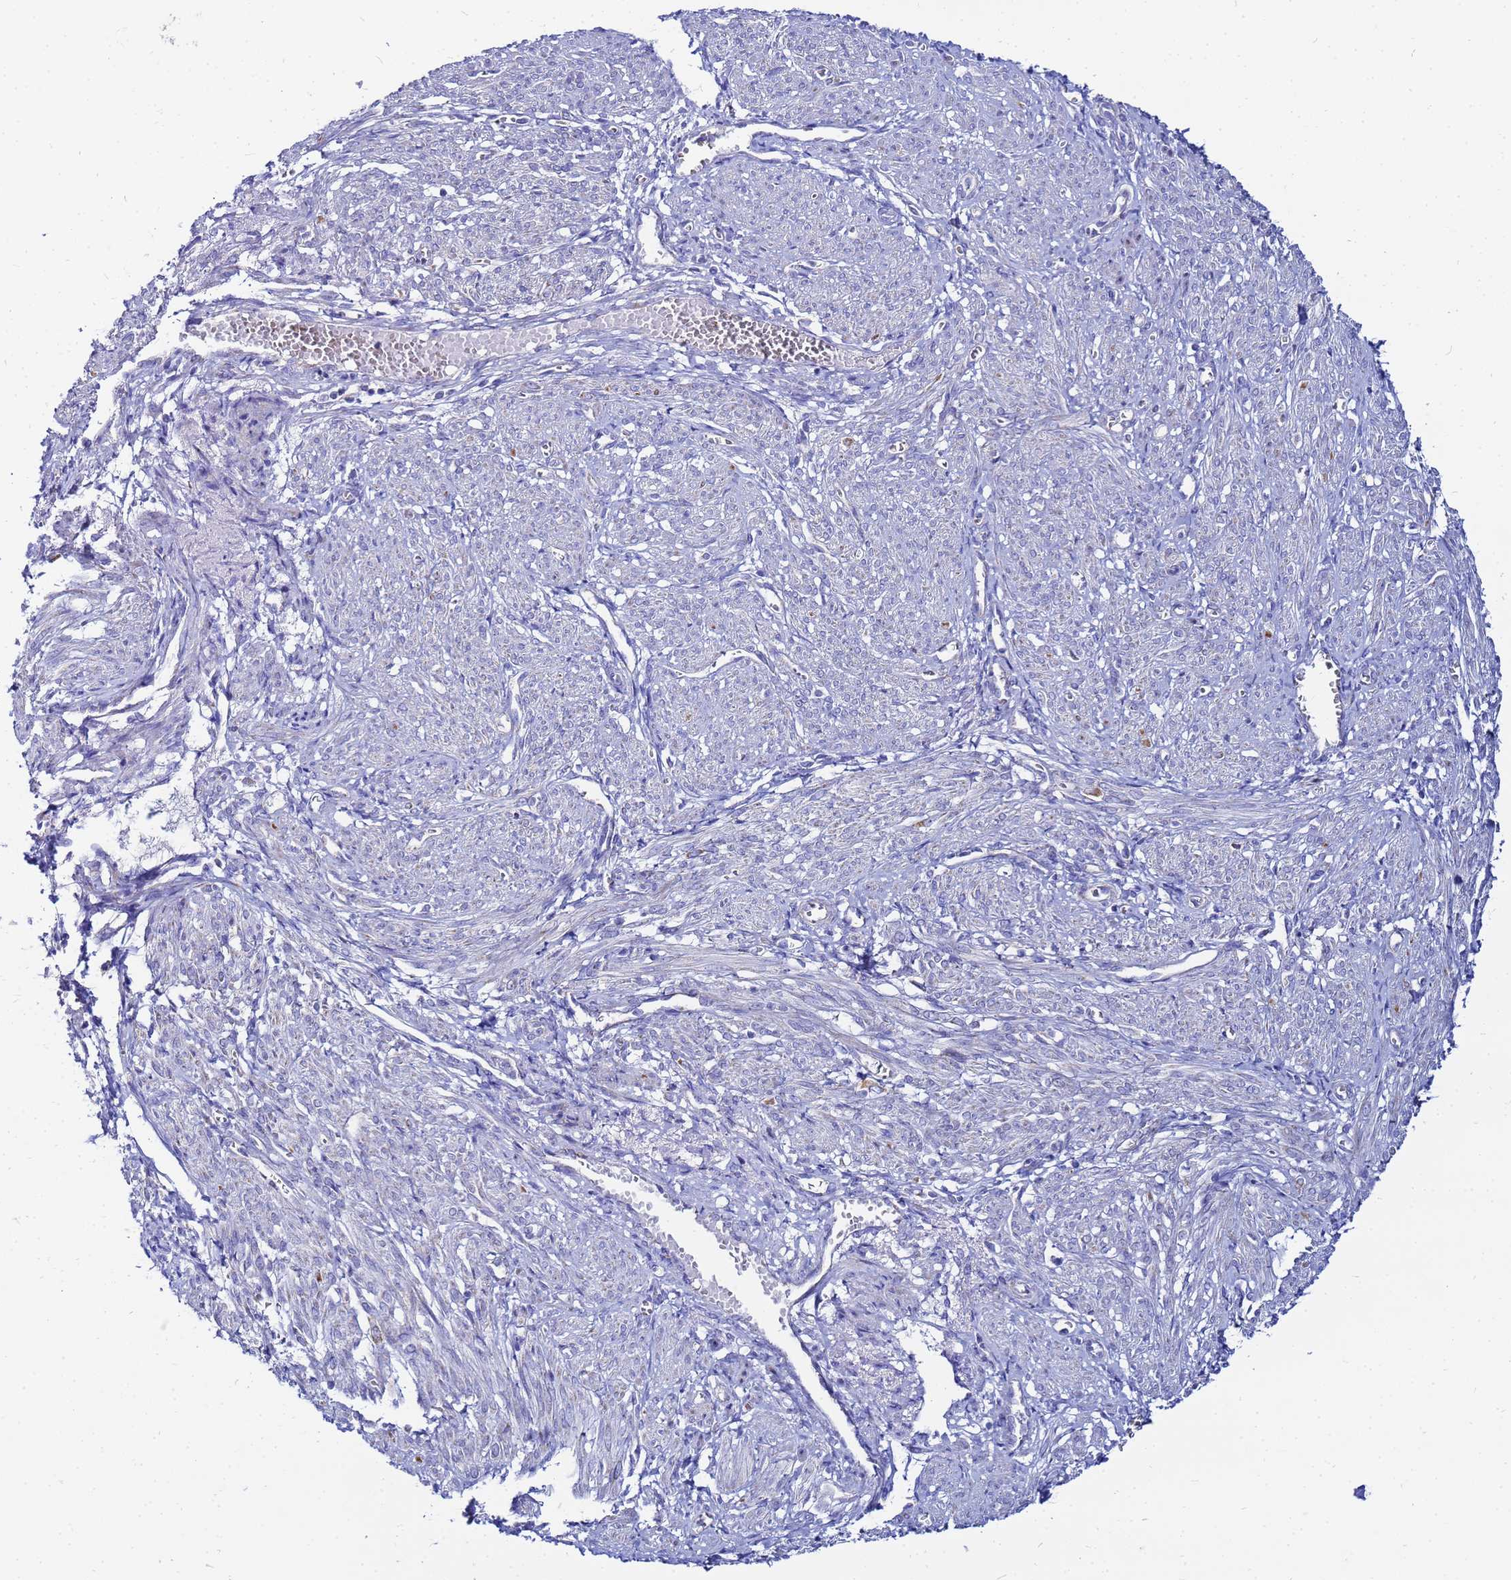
{"staining": {"intensity": "negative", "quantity": "none", "location": "none"}, "tissue": "smooth muscle", "cell_type": "Smooth muscle cells", "image_type": "normal", "snomed": [{"axis": "morphology", "description": "Normal tissue, NOS"}, {"axis": "topography", "description": "Smooth muscle"}], "caption": "High power microscopy photomicrograph of an immunohistochemistry image of normal smooth muscle, revealing no significant positivity in smooth muscle cells. Nuclei are stained in blue.", "gene": "FAHD2A", "patient": {"sex": "female", "age": 39}}